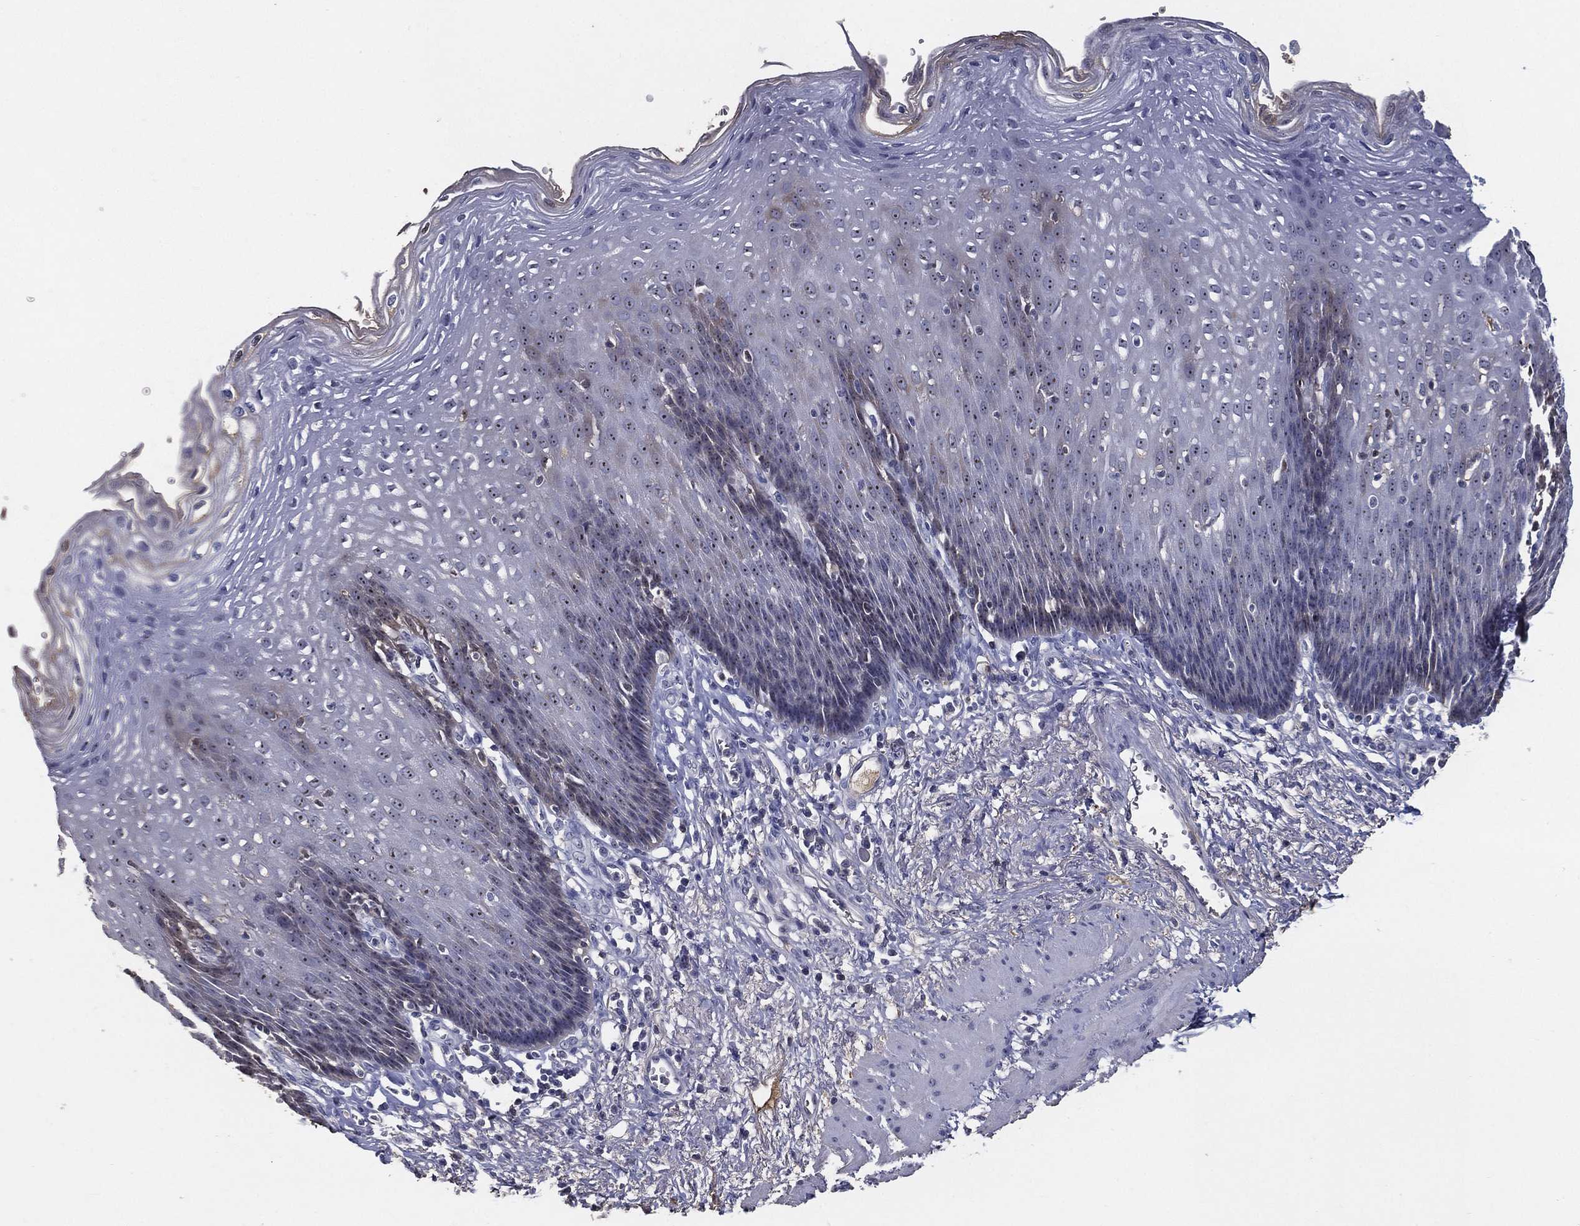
{"staining": {"intensity": "negative", "quantity": "none", "location": "none"}, "tissue": "esophagus", "cell_type": "Squamous epithelial cells", "image_type": "normal", "snomed": [{"axis": "morphology", "description": "Normal tissue, NOS"}, {"axis": "topography", "description": "Esophagus"}], "caption": "DAB (3,3'-diaminobenzidine) immunohistochemical staining of benign human esophagus reveals no significant staining in squamous epithelial cells.", "gene": "EFNA1", "patient": {"sex": "male", "age": 57}}